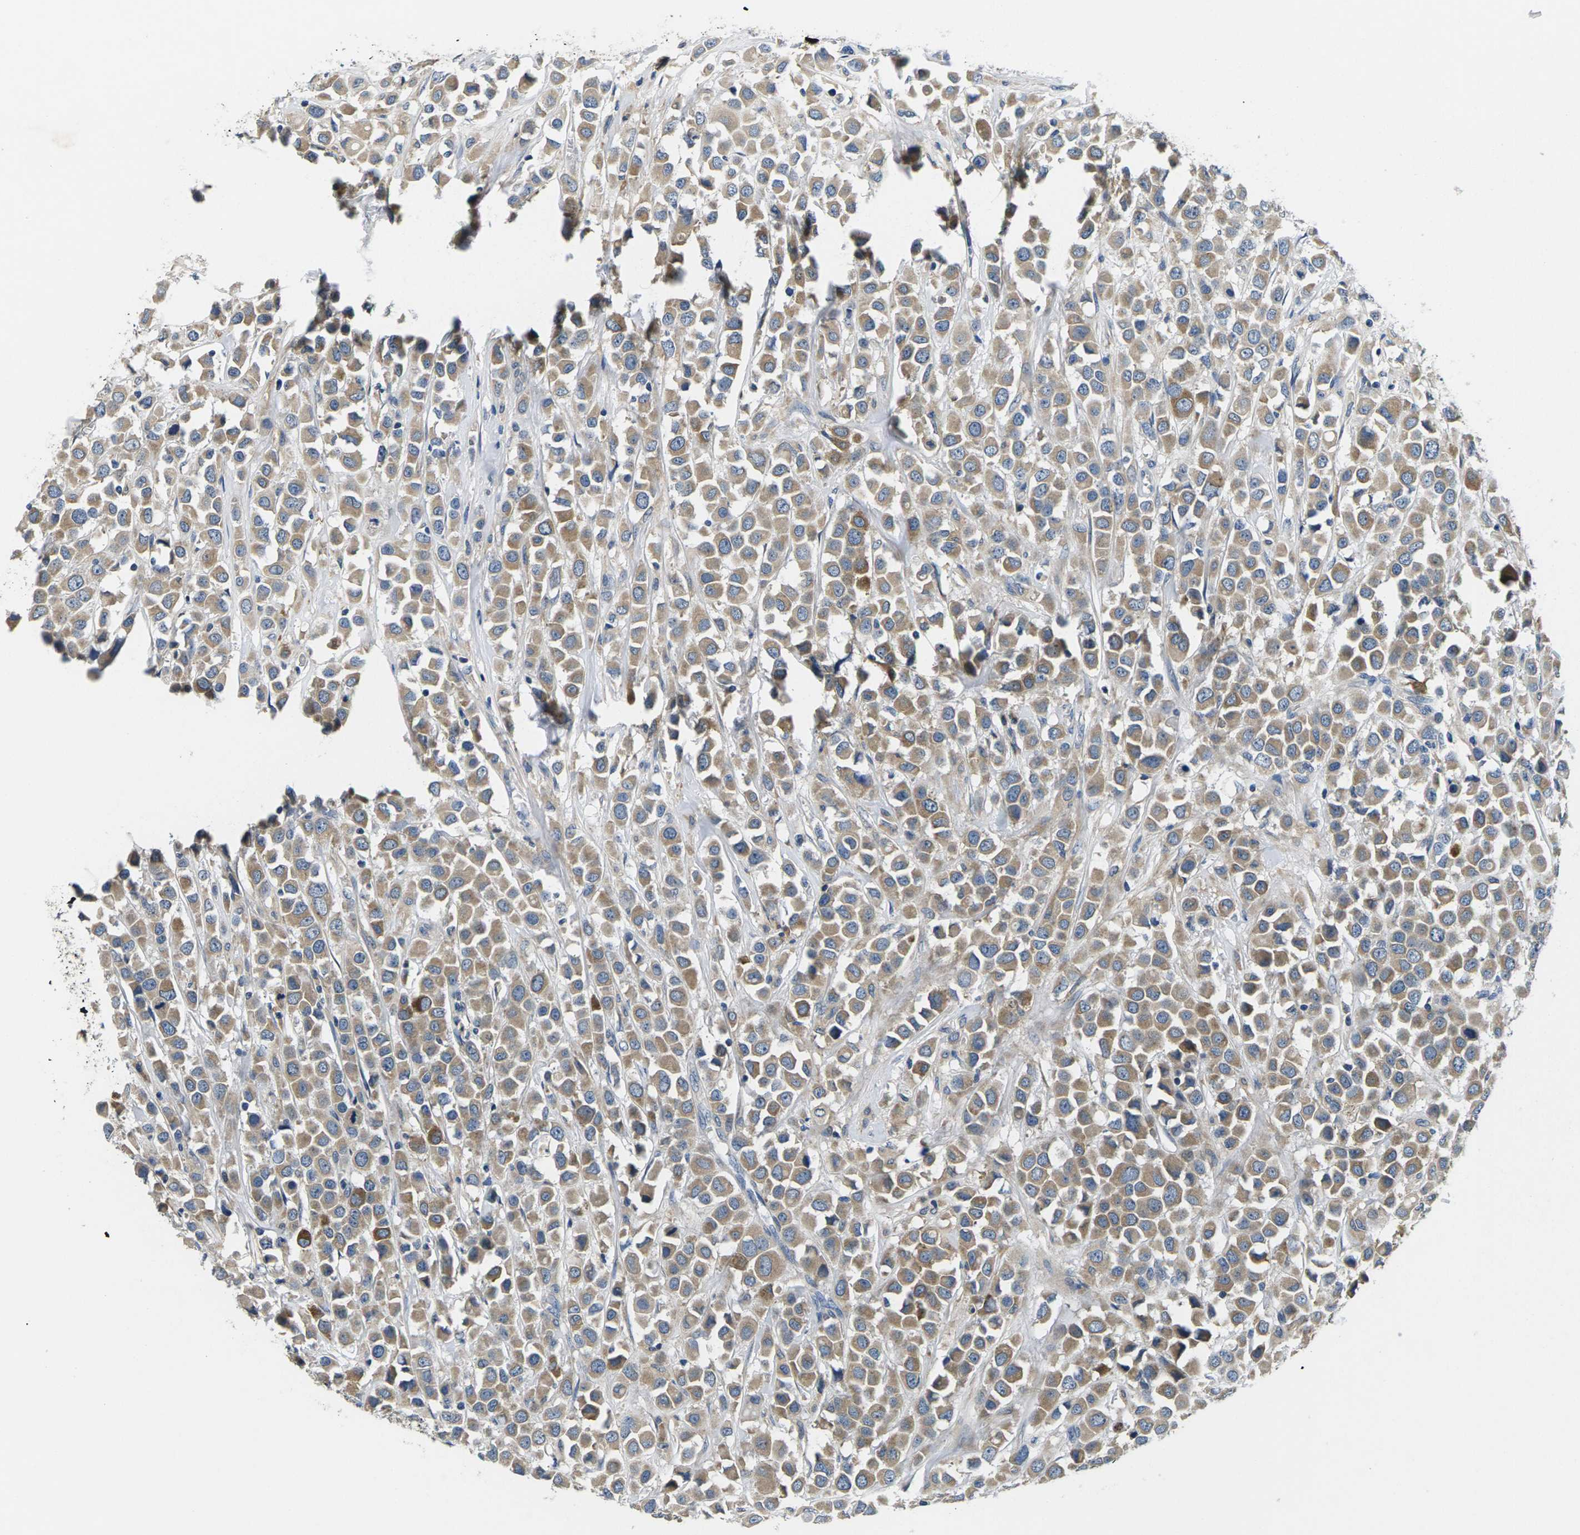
{"staining": {"intensity": "moderate", "quantity": ">75%", "location": "cytoplasmic/membranous"}, "tissue": "breast cancer", "cell_type": "Tumor cells", "image_type": "cancer", "snomed": [{"axis": "morphology", "description": "Duct carcinoma"}, {"axis": "topography", "description": "Breast"}], "caption": "Breast cancer (infiltrating ductal carcinoma) tissue shows moderate cytoplasmic/membranous staining in about >75% of tumor cells, visualized by immunohistochemistry.", "gene": "ERGIC3", "patient": {"sex": "female", "age": 61}}